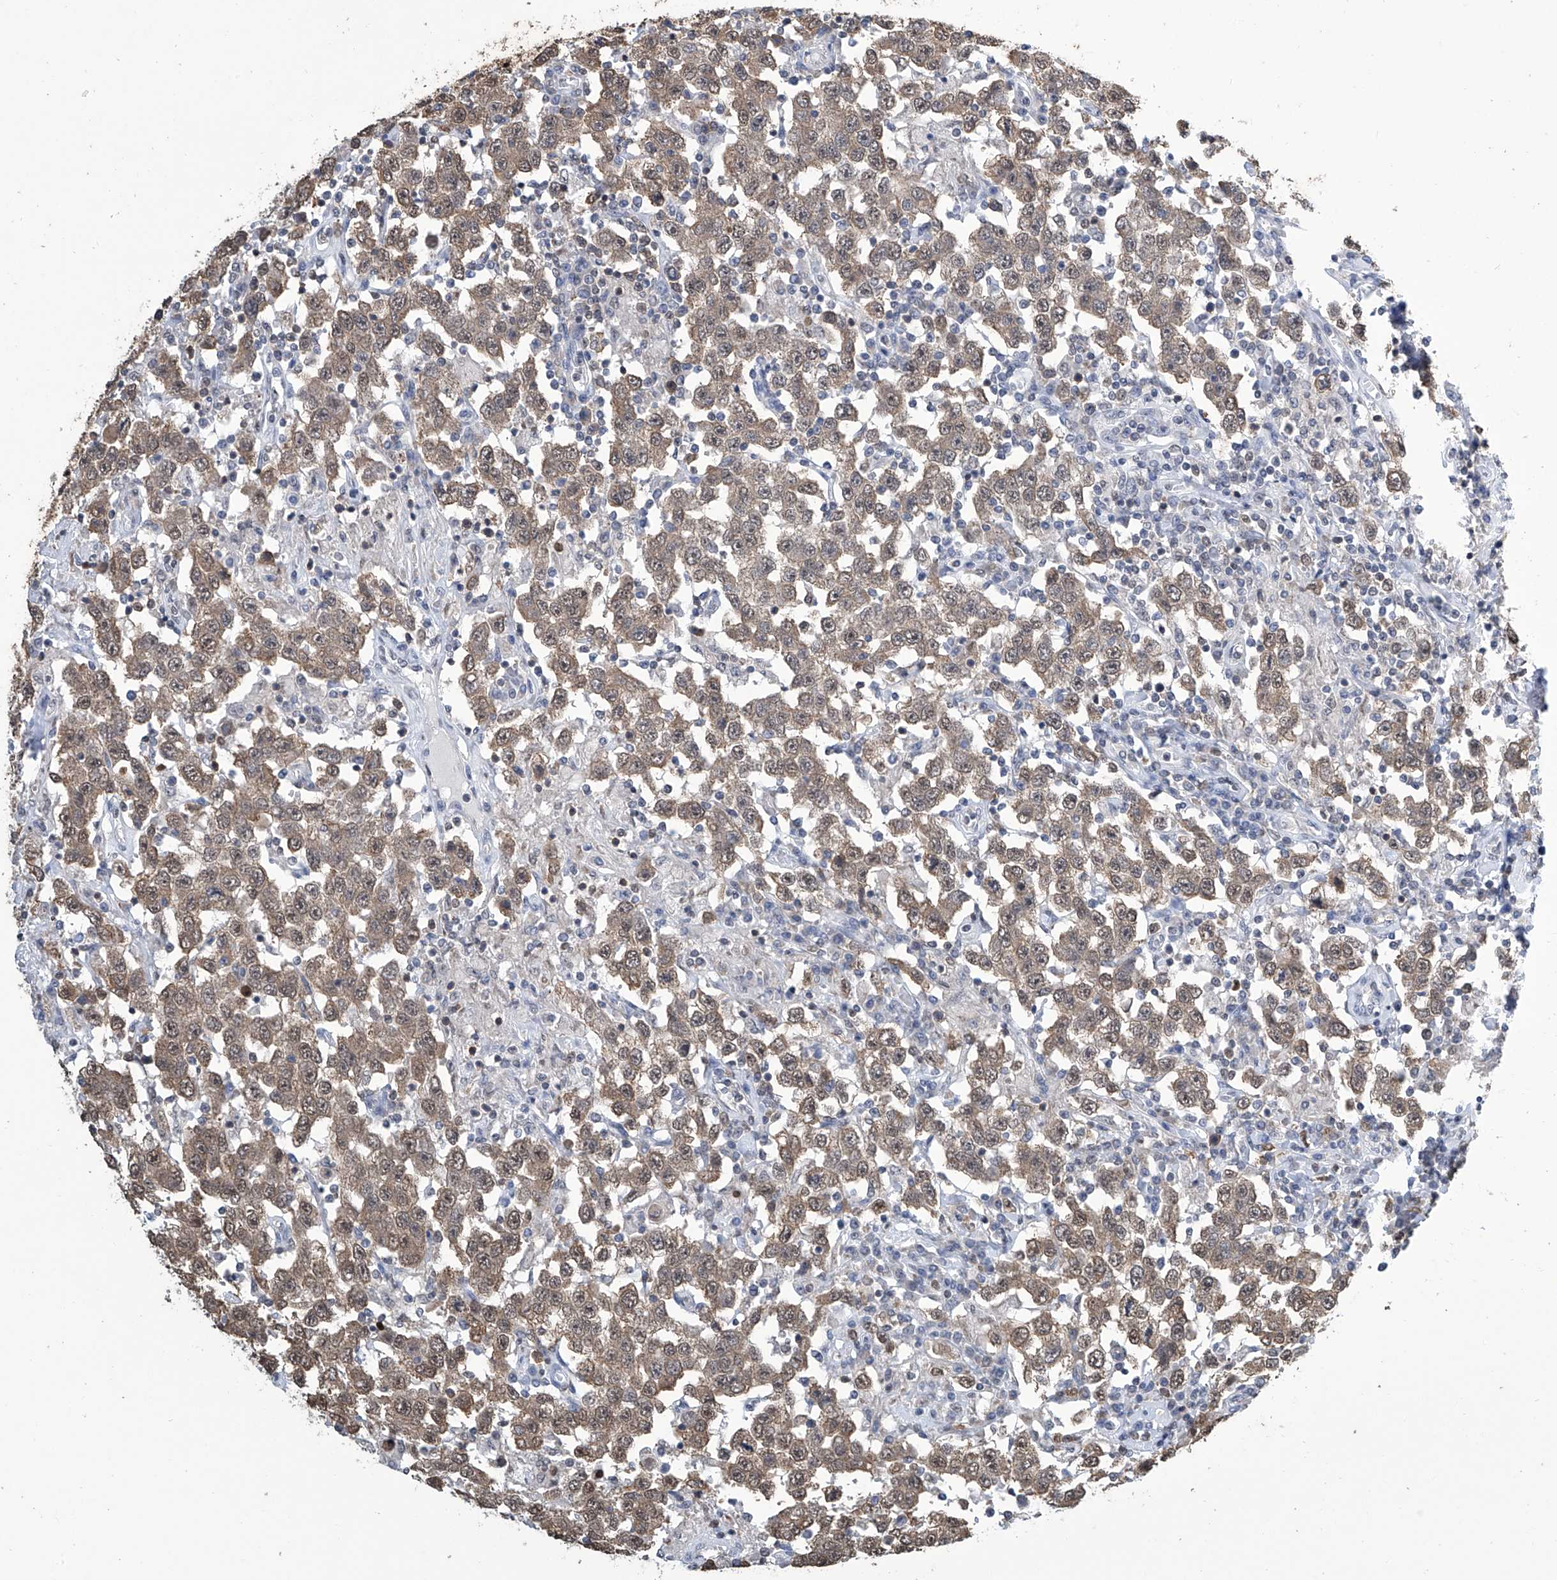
{"staining": {"intensity": "moderate", "quantity": ">75%", "location": "cytoplasmic/membranous,nuclear"}, "tissue": "testis cancer", "cell_type": "Tumor cells", "image_type": "cancer", "snomed": [{"axis": "morphology", "description": "Seminoma, NOS"}, {"axis": "topography", "description": "Testis"}], "caption": "Immunohistochemical staining of human testis cancer (seminoma) demonstrates medium levels of moderate cytoplasmic/membranous and nuclear protein positivity in about >75% of tumor cells. (DAB = brown stain, brightfield microscopy at high magnification).", "gene": "SREBF2", "patient": {"sex": "male", "age": 41}}